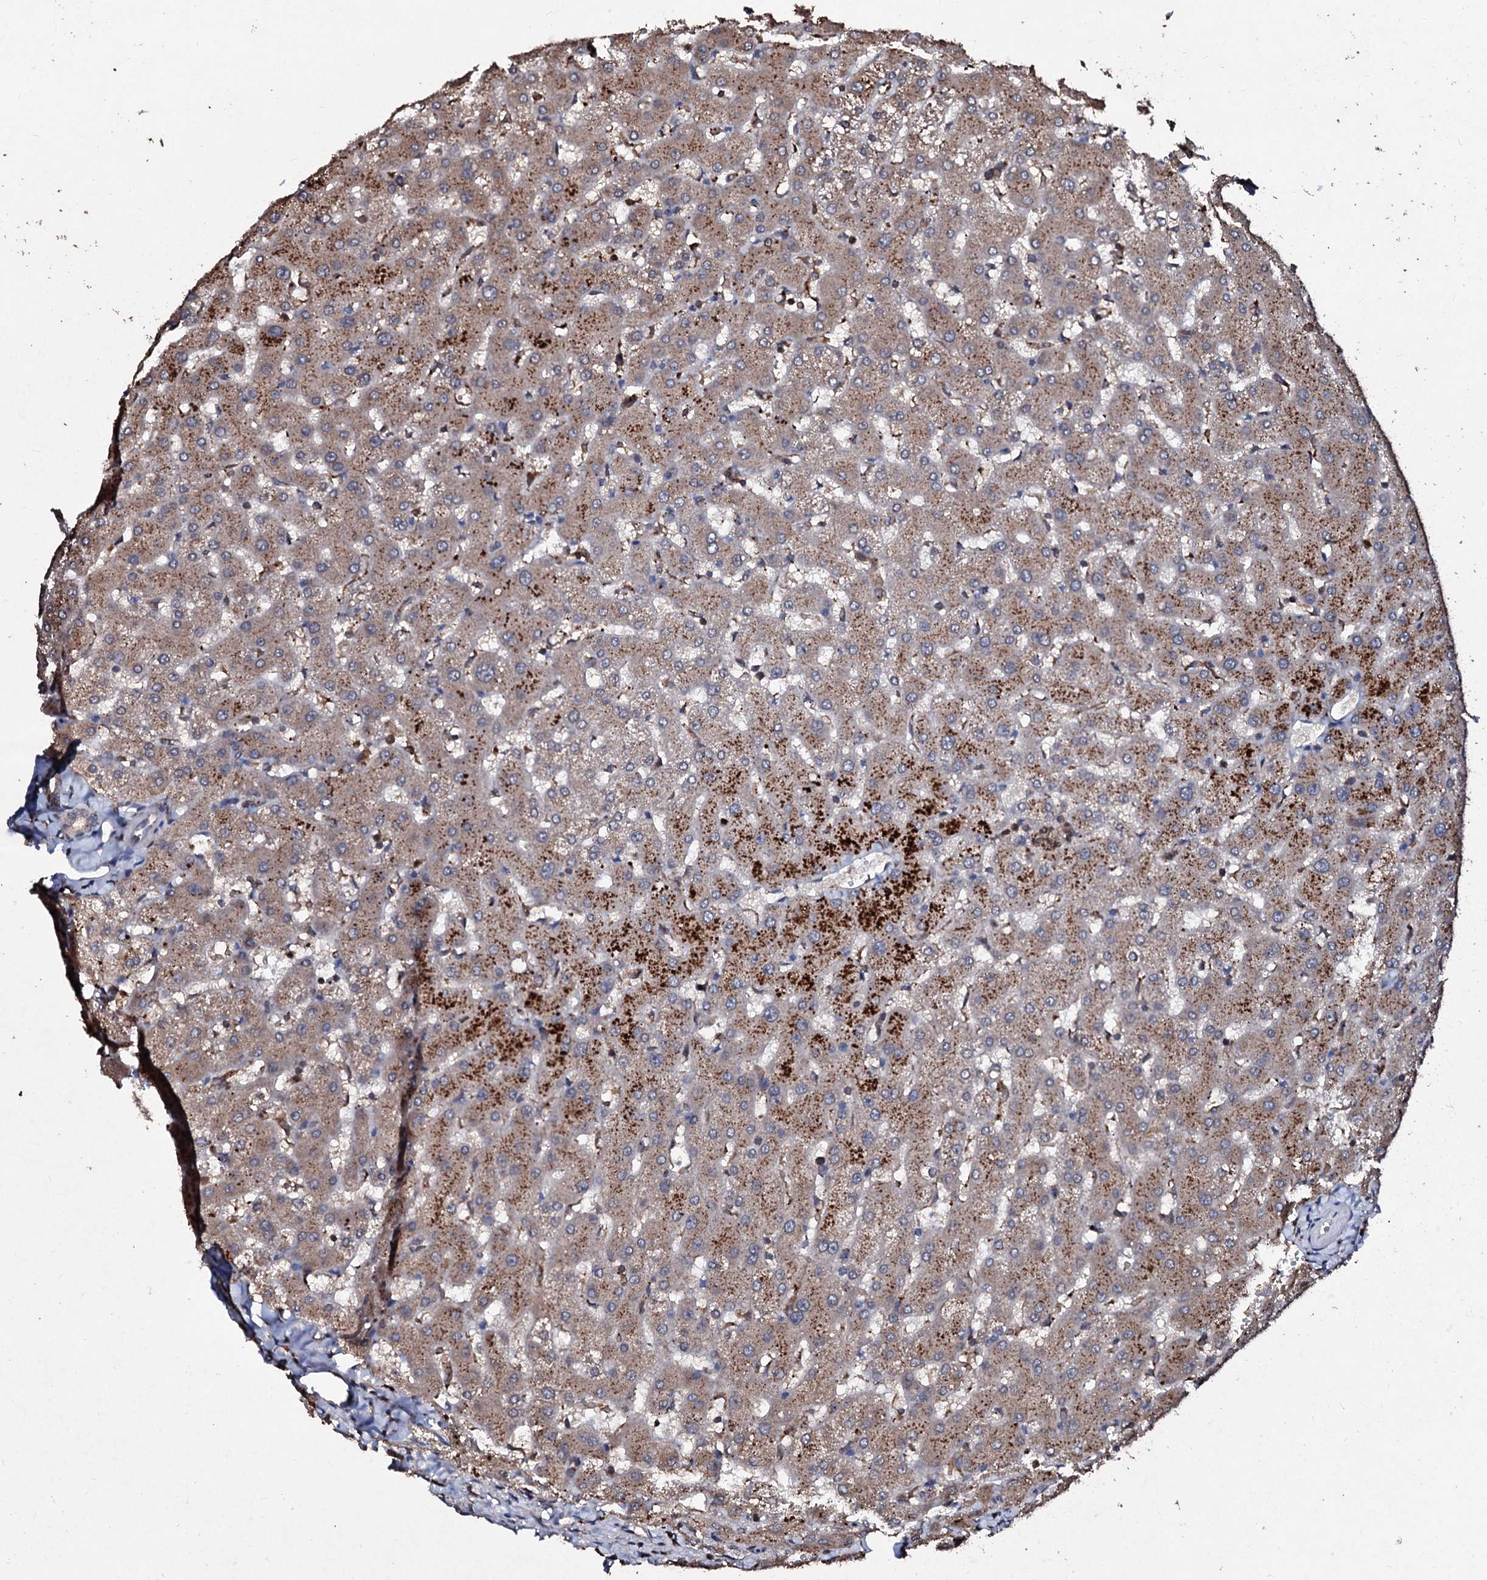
{"staining": {"intensity": "moderate", "quantity": ">75%", "location": "cytoplasmic/membranous"}, "tissue": "liver", "cell_type": "Cholangiocytes", "image_type": "normal", "snomed": [{"axis": "morphology", "description": "Normal tissue, NOS"}, {"axis": "topography", "description": "Liver"}], "caption": "An IHC histopathology image of unremarkable tissue is shown. Protein staining in brown highlights moderate cytoplasmic/membranous positivity in liver within cholangiocytes. (IHC, brightfield microscopy, high magnification).", "gene": "SDHAF2", "patient": {"sex": "female", "age": 63}}